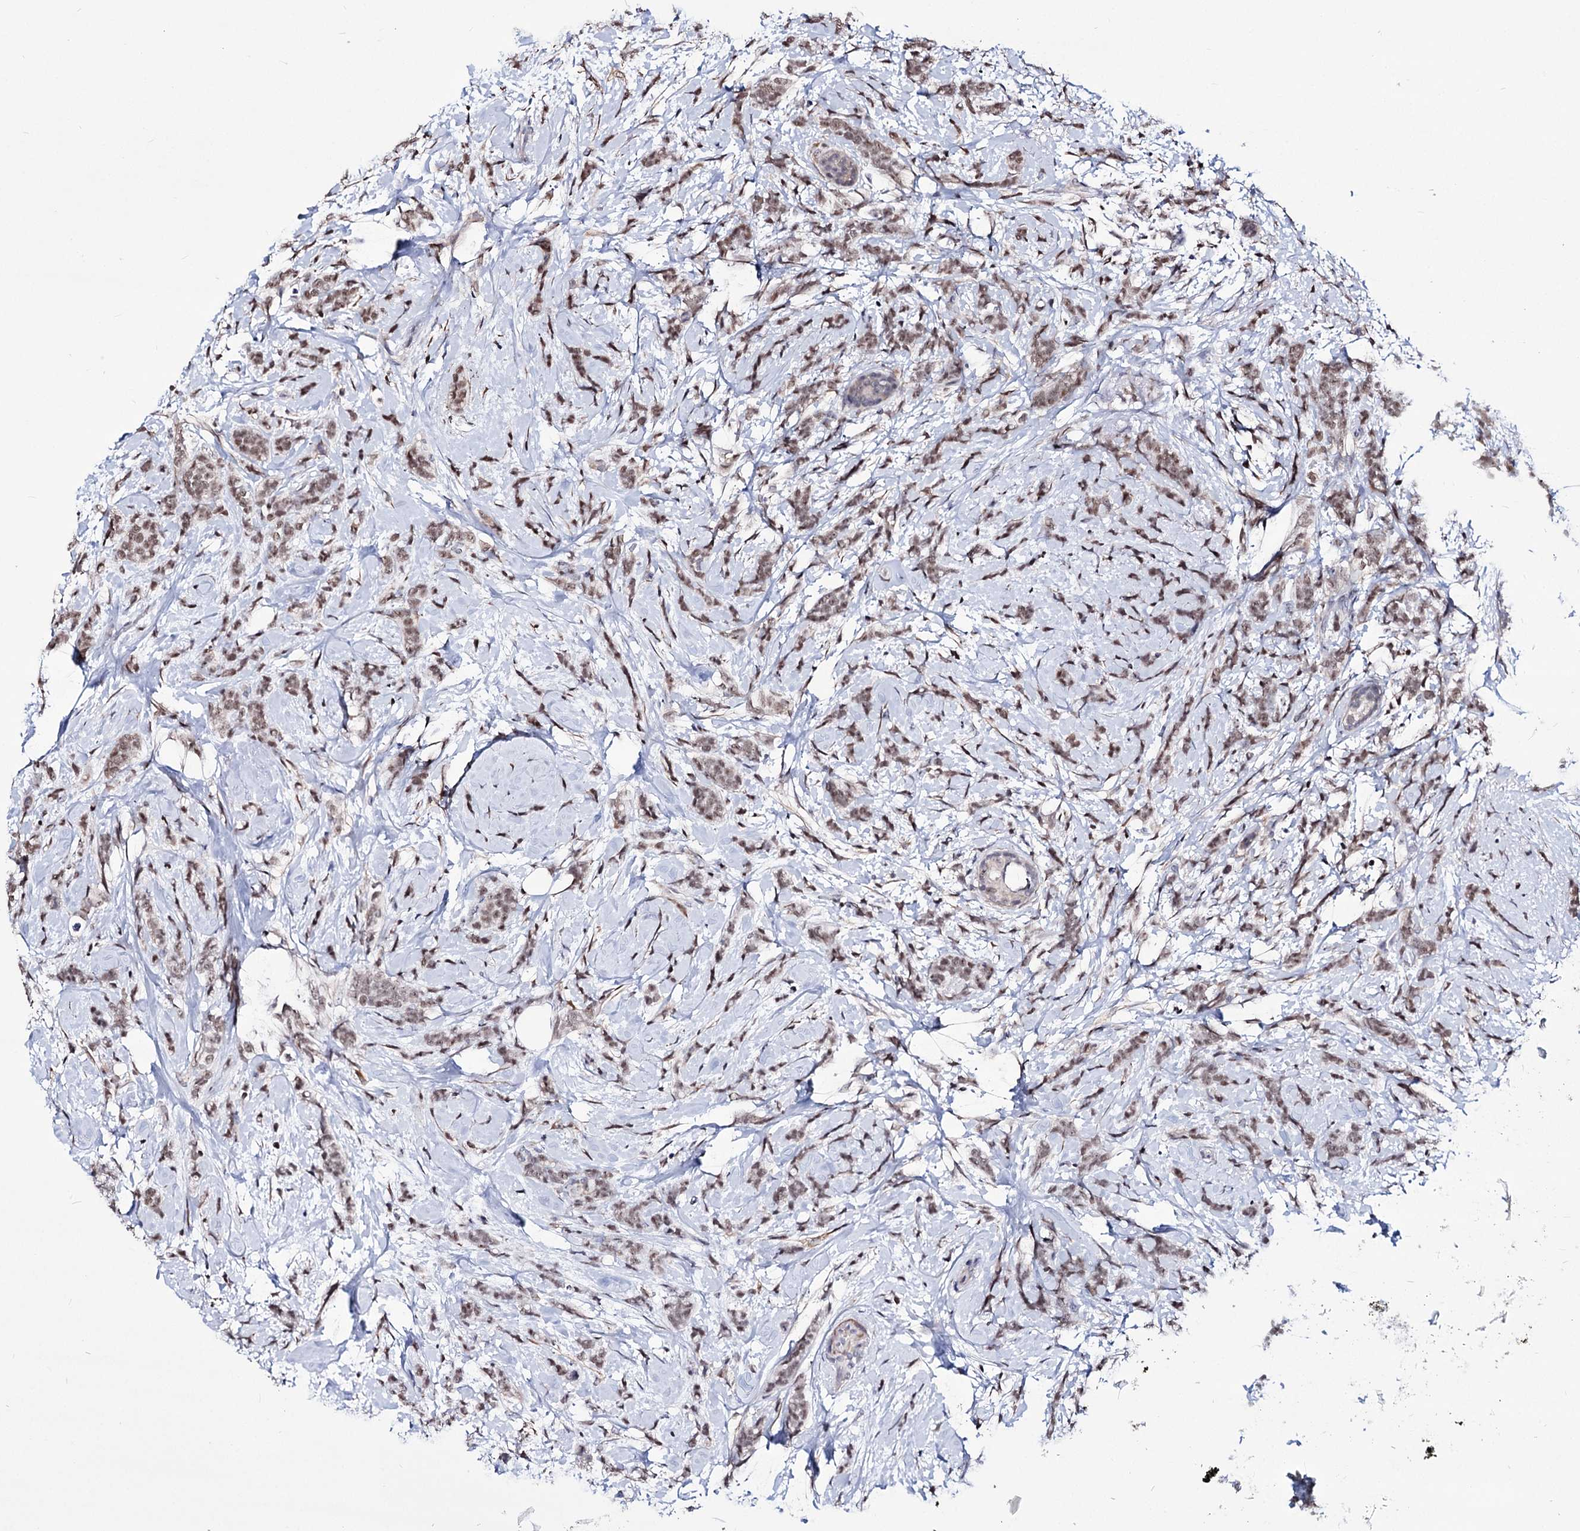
{"staining": {"intensity": "weak", "quantity": "25%-75%", "location": "nuclear"}, "tissue": "breast cancer", "cell_type": "Tumor cells", "image_type": "cancer", "snomed": [{"axis": "morphology", "description": "Lobular carcinoma"}, {"axis": "topography", "description": "Breast"}], "caption": "Protein staining displays weak nuclear positivity in approximately 25%-75% of tumor cells in breast lobular carcinoma. (DAB IHC, brown staining for protein, blue staining for nuclei).", "gene": "PPRC1", "patient": {"sex": "female", "age": 58}}